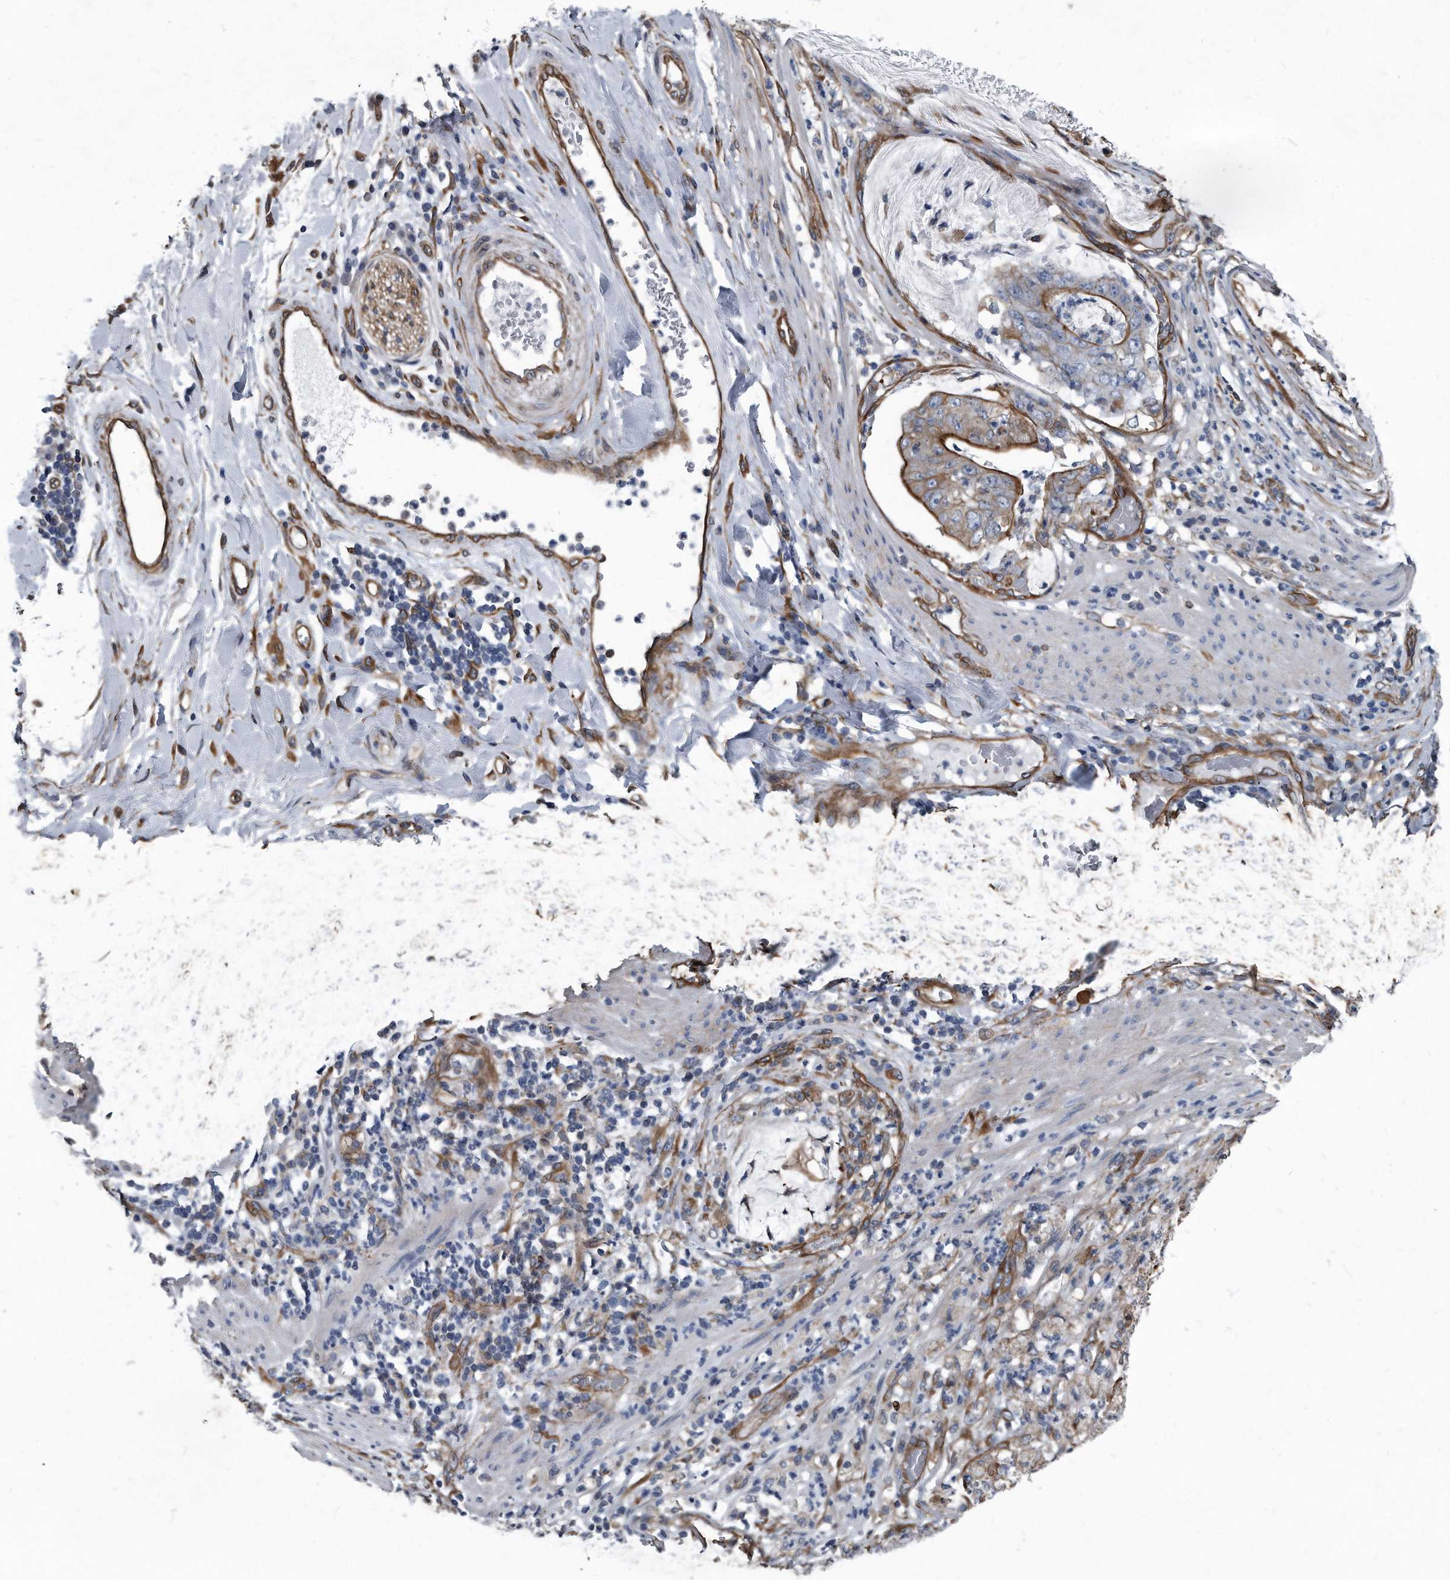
{"staining": {"intensity": "moderate", "quantity": ">75%", "location": "cytoplasmic/membranous"}, "tissue": "stomach cancer", "cell_type": "Tumor cells", "image_type": "cancer", "snomed": [{"axis": "morphology", "description": "Adenocarcinoma, NOS"}, {"axis": "topography", "description": "Stomach"}], "caption": "A high-resolution micrograph shows immunohistochemistry staining of adenocarcinoma (stomach), which shows moderate cytoplasmic/membranous expression in approximately >75% of tumor cells. Immunohistochemistry stains the protein in brown and the nuclei are stained blue.", "gene": "PLEC", "patient": {"sex": "female", "age": 73}}